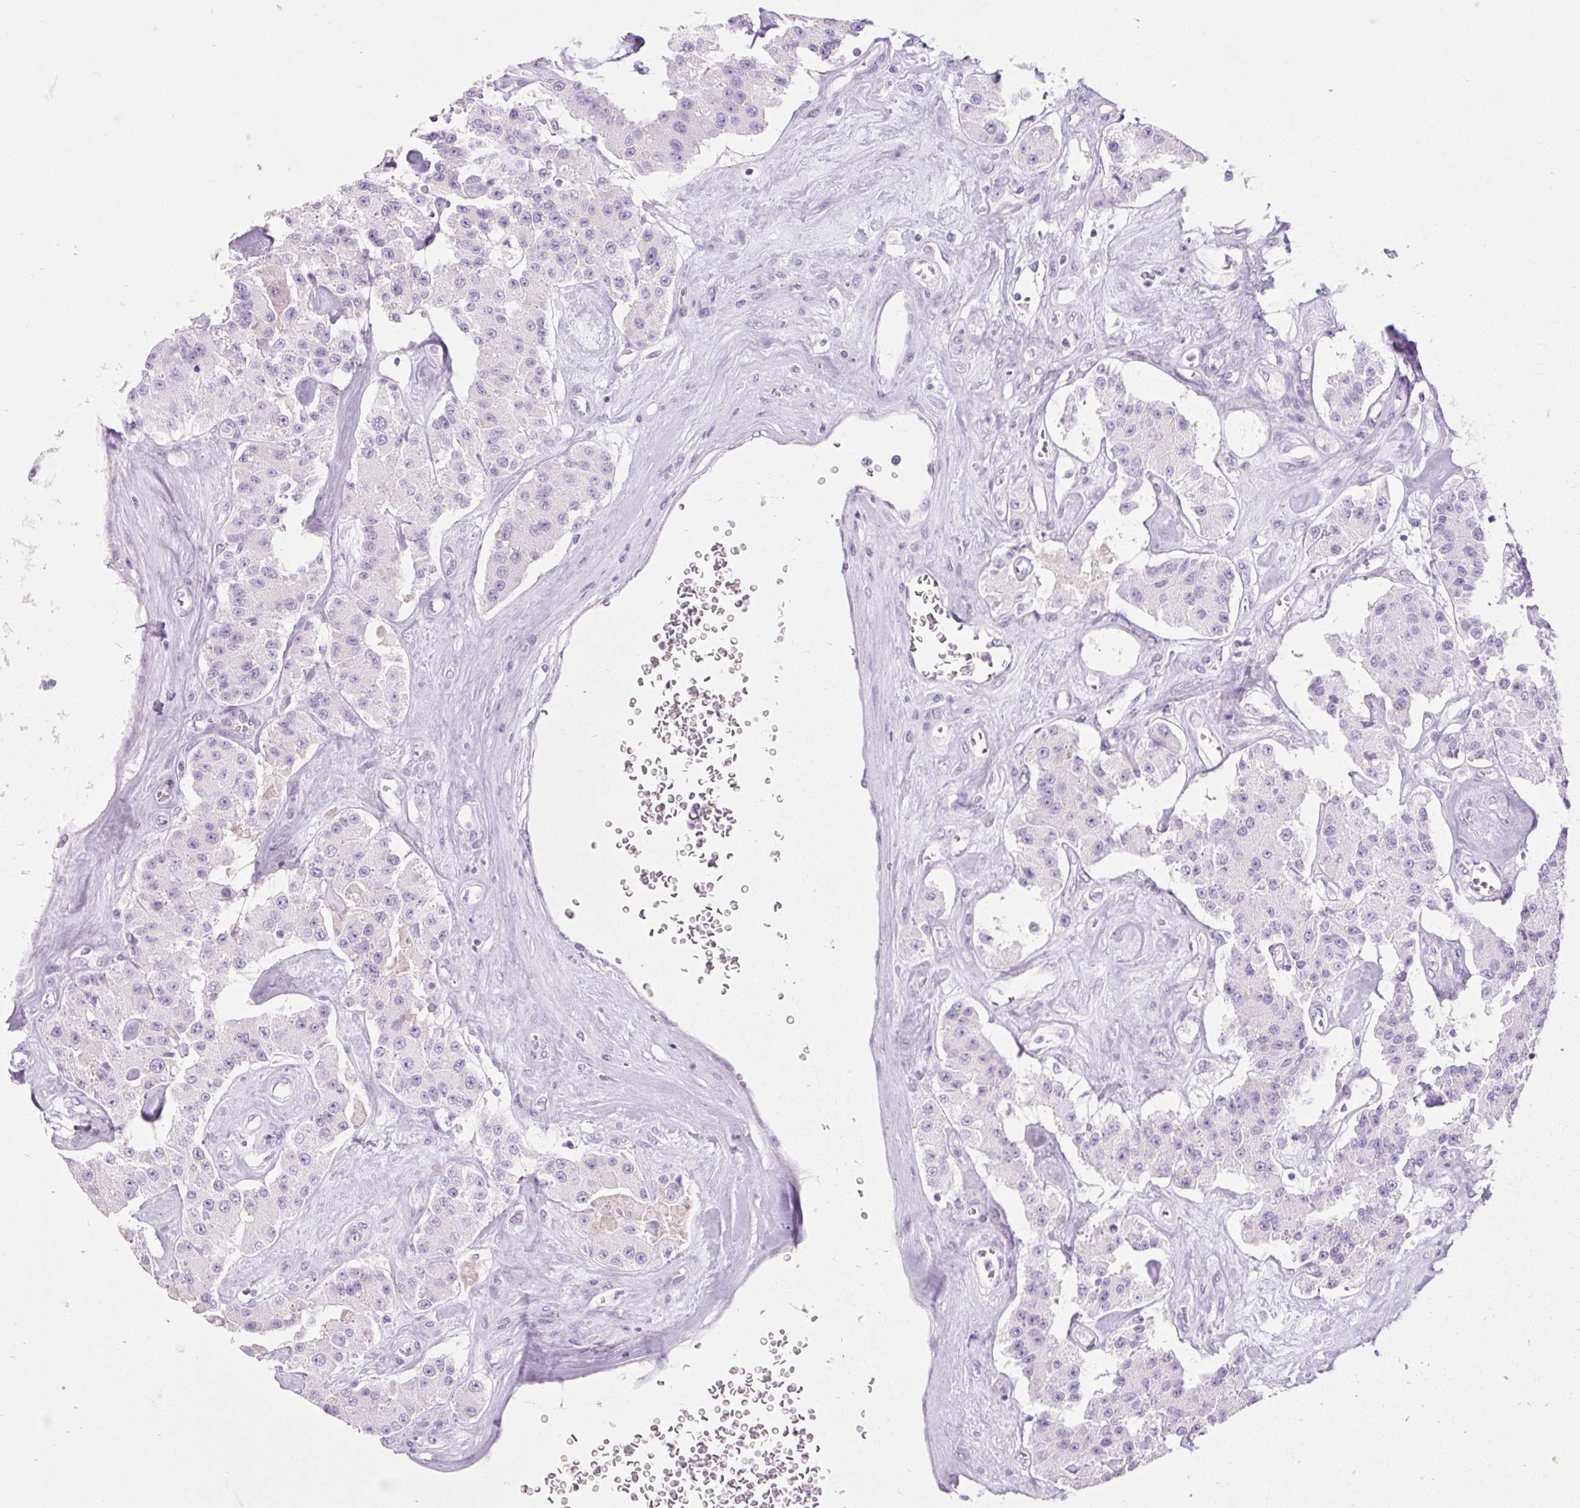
{"staining": {"intensity": "negative", "quantity": "none", "location": "none"}, "tissue": "carcinoid", "cell_type": "Tumor cells", "image_type": "cancer", "snomed": [{"axis": "morphology", "description": "Carcinoid, malignant, NOS"}, {"axis": "topography", "description": "Pancreas"}], "caption": "IHC histopathology image of neoplastic tissue: carcinoid stained with DAB (3,3'-diaminobenzidine) reveals no significant protein expression in tumor cells.", "gene": "SLC25A40", "patient": {"sex": "male", "age": 41}}